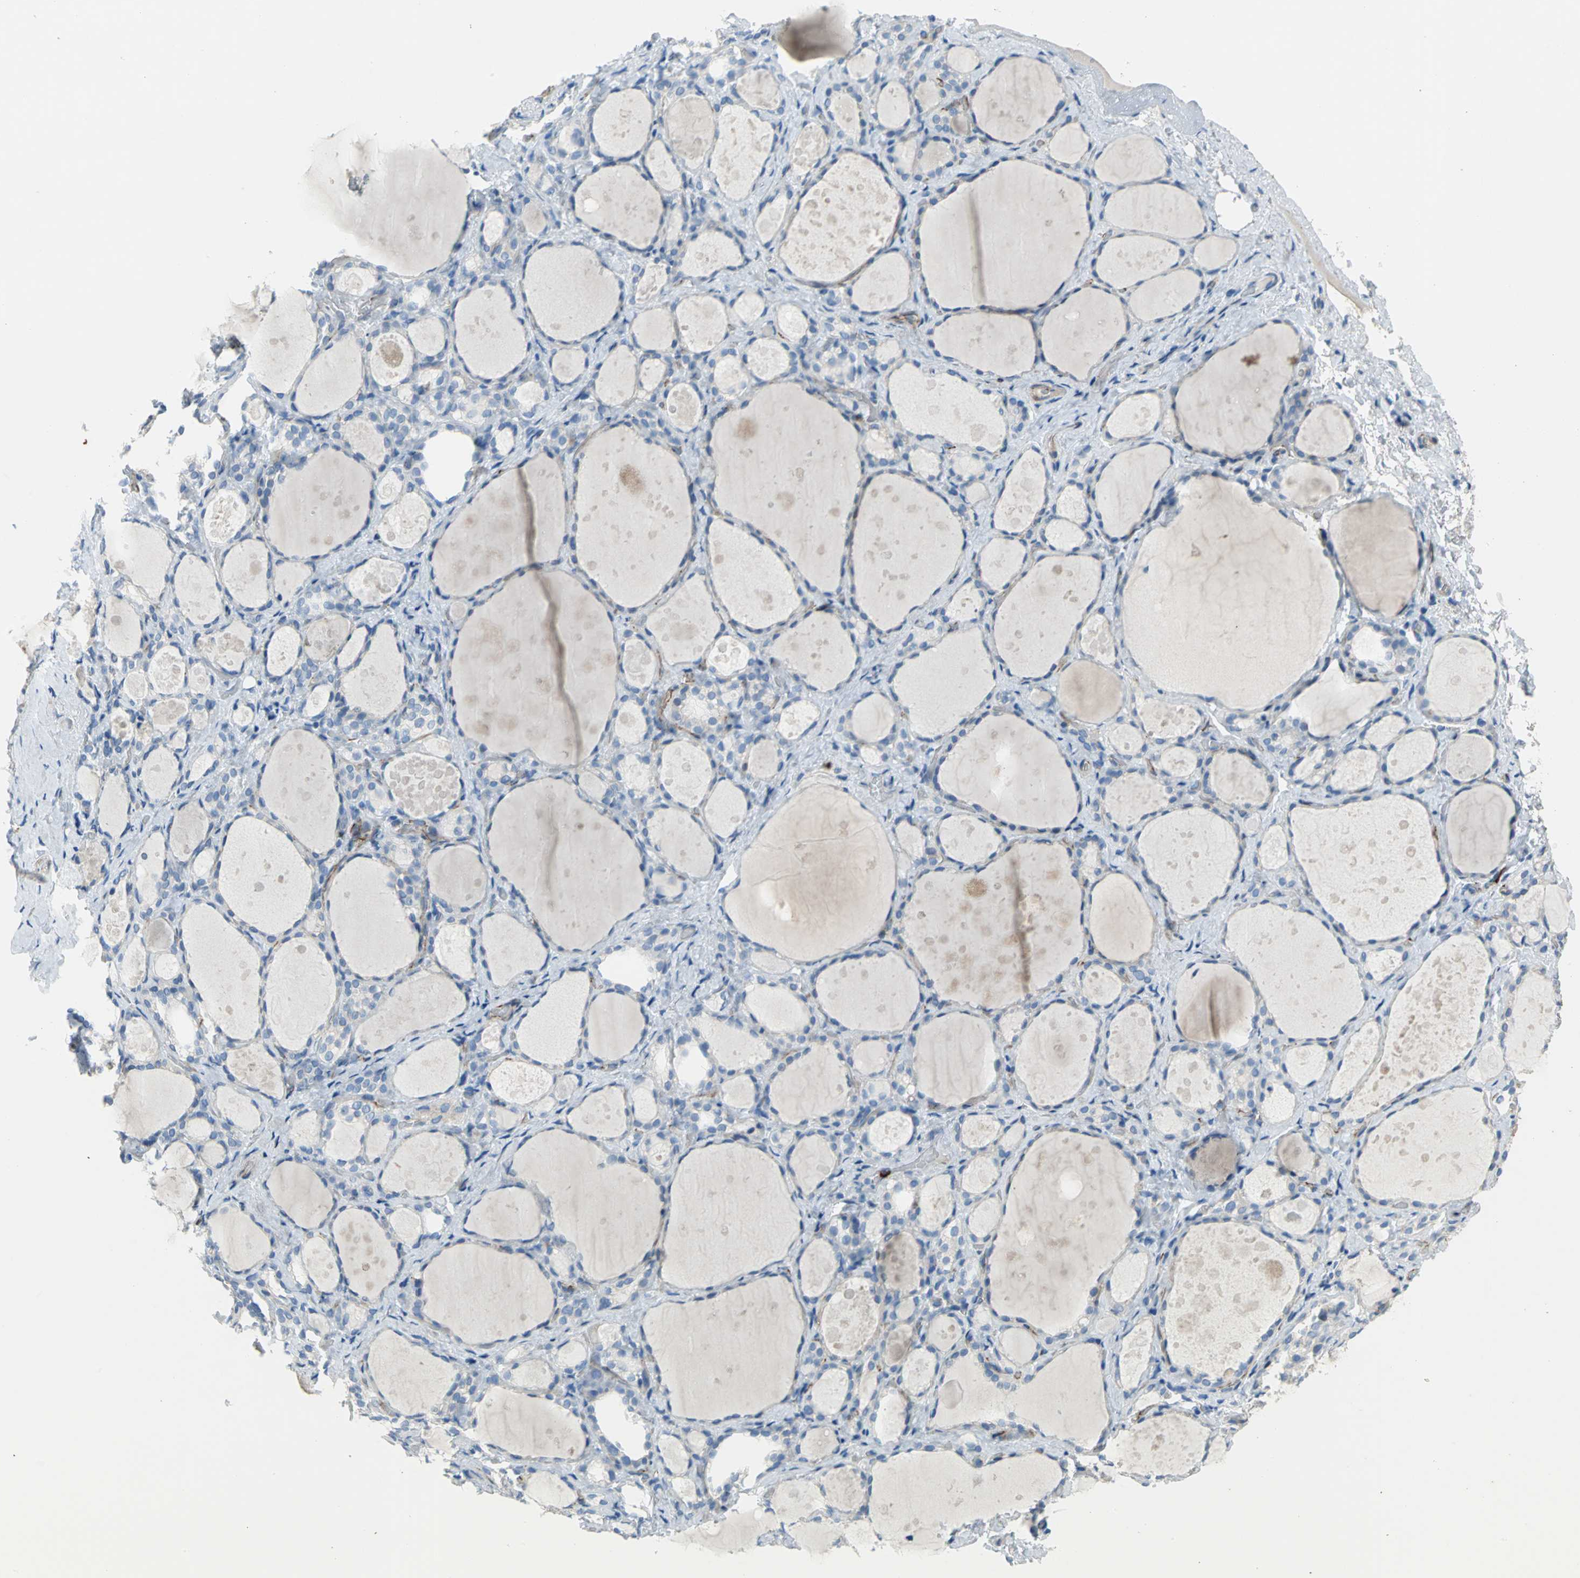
{"staining": {"intensity": "negative", "quantity": "none", "location": "none"}, "tissue": "thyroid gland", "cell_type": "Glandular cells", "image_type": "normal", "snomed": [{"axis": "morphology", "description": "Normal tissue, NOS"}, {"axis": "topography", "description": "Thyroid gland"}], "caption": "An immunohistochemistry (IHC) histopathology image of benign thyroid gland is shown. There is no staining in glandular cells of thyroid gland.", "gene": "ALOX15", "patient": {"sex": "female", "age": 75}}